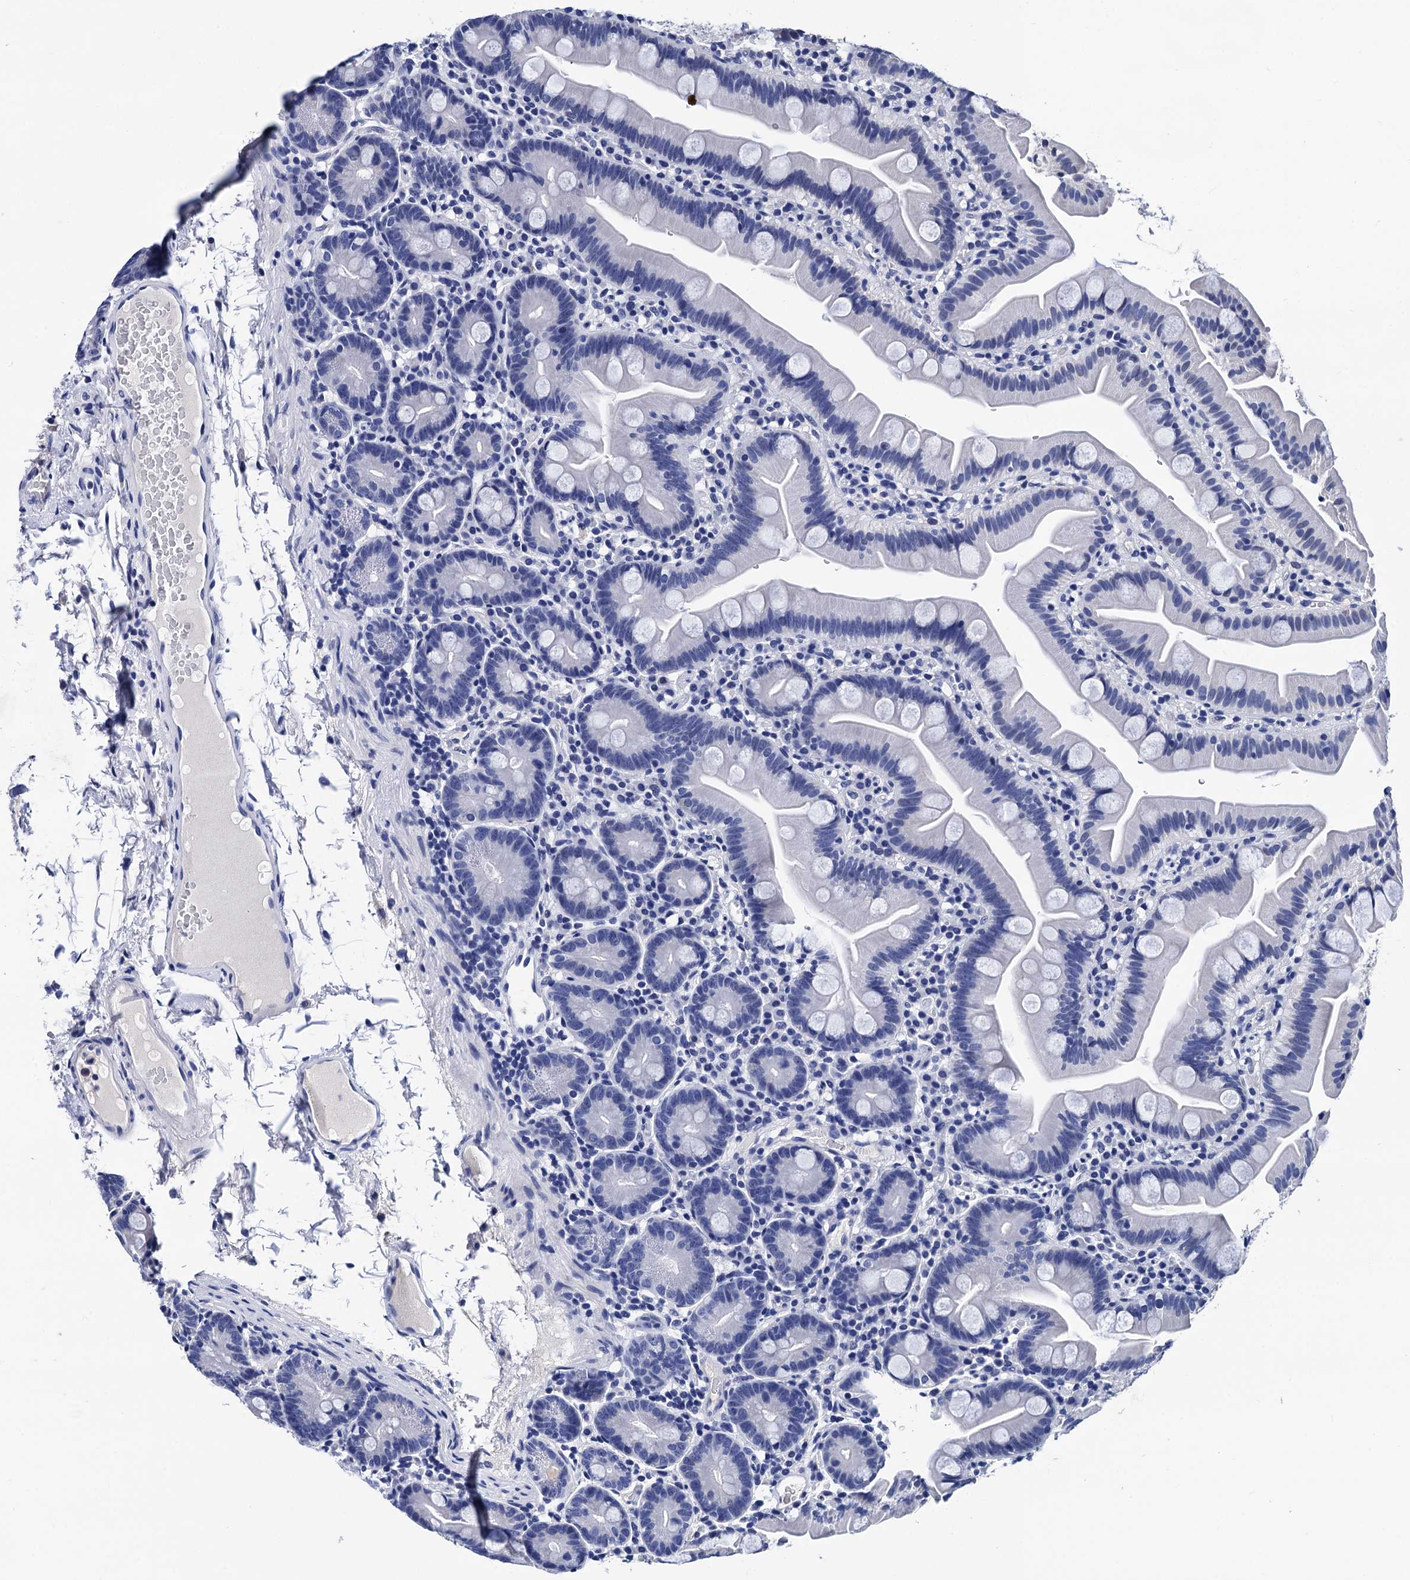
{"staining": {"intensity": "negative", "quantity": "none", "location": "none"}, "tissue": "small intestine", "cell_type": "Glandular cells", "image_type": "normal", "snomed": [{"axis": "morphology", "description": "Normal tissue, NOS"}, {"axis": "topography", "description": "Small intestine"}], "caption": "Immunohistochemical staining of benign human small intestine reveals no significant positivity in glandular cells.", "gene": "LRRC30", "patient": {"sex": "female", "age": 68}}